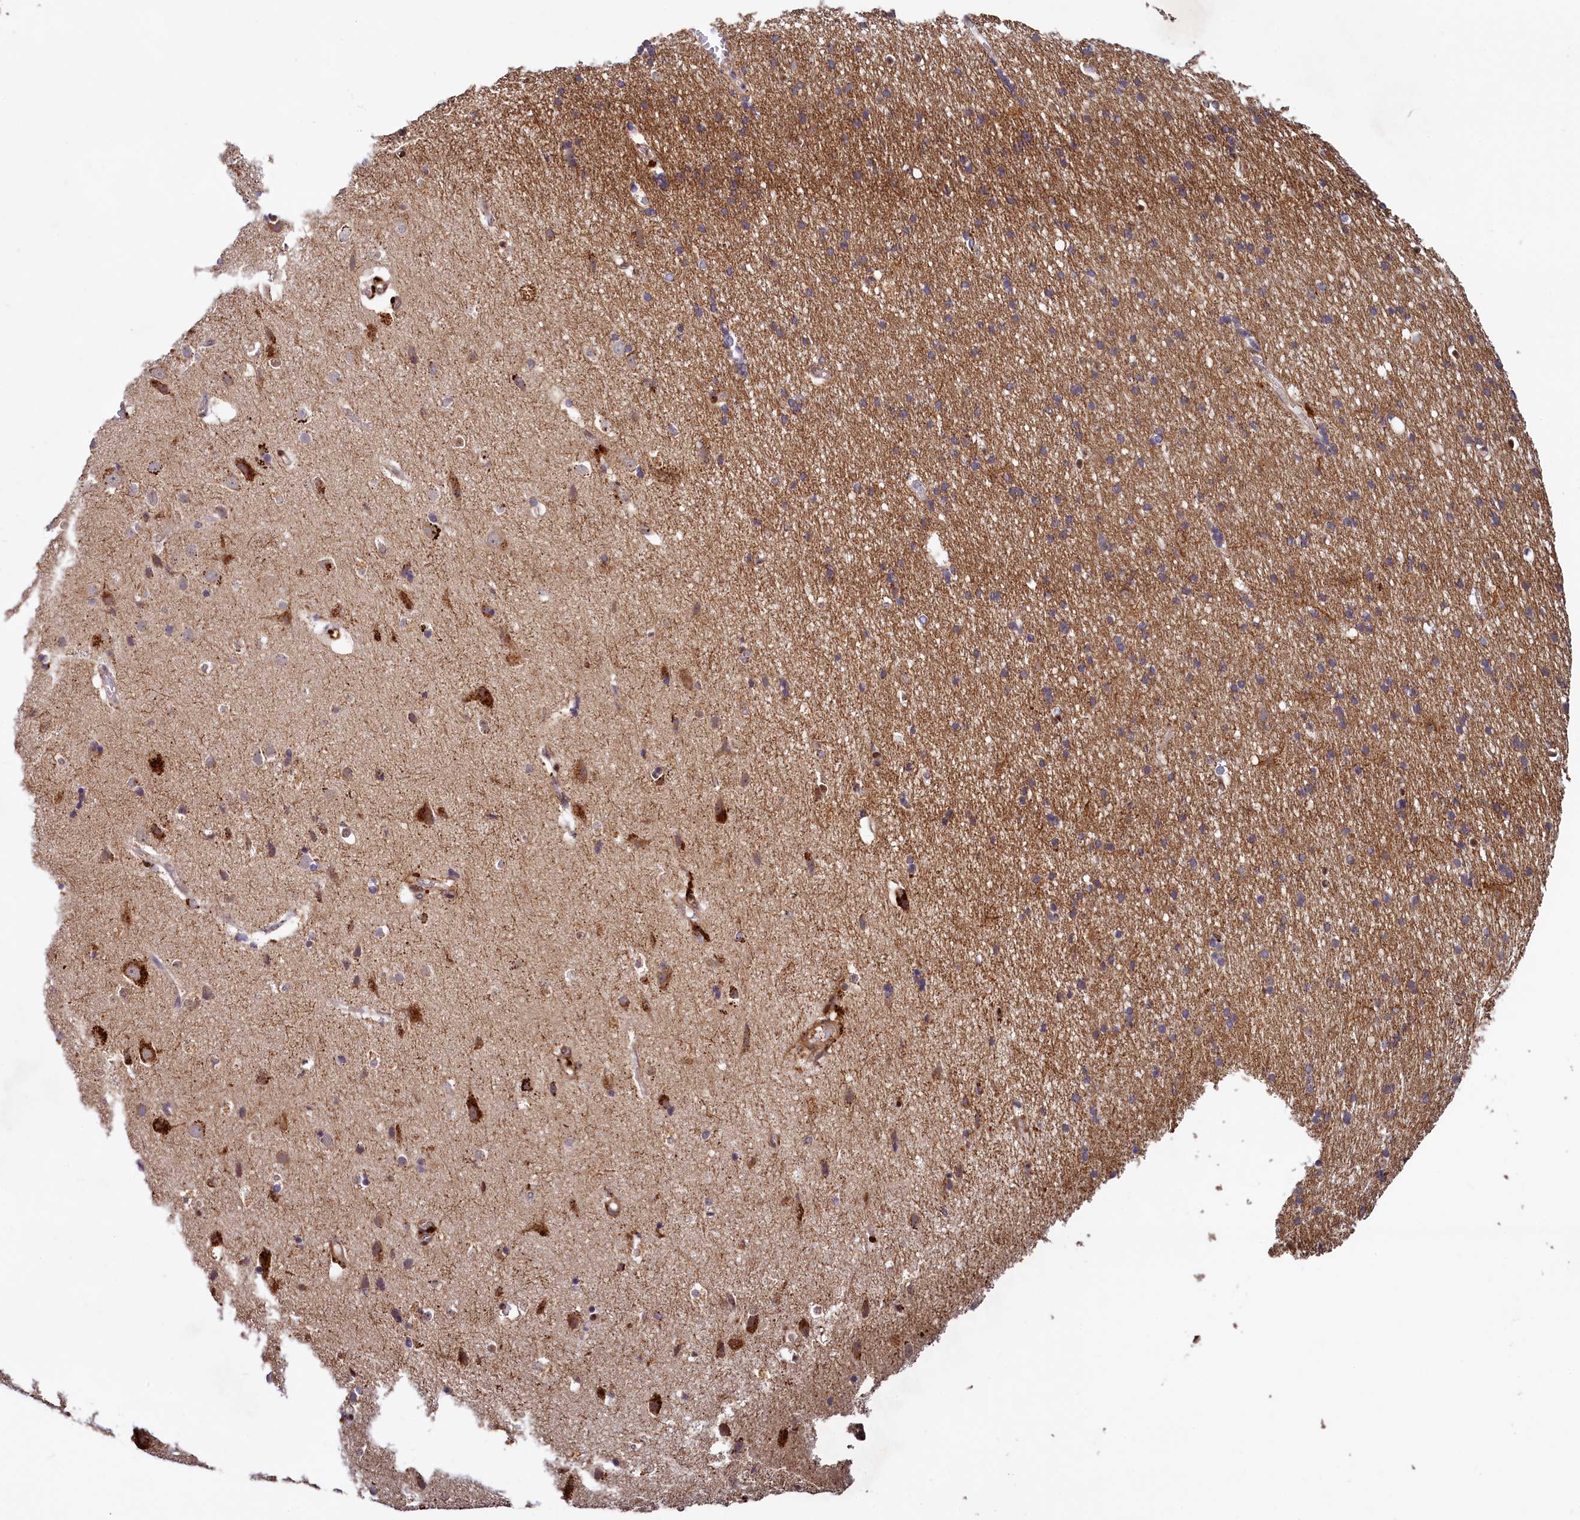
{"staining": {"intensity": "negative", "quantity": "none", "location": "none"}, "tissue": "cerebral cortex", "cell_type": "Endothelial cells", "image_type": "normal", "snomed": [{"axis": "morphology", "description": "Normal tissue, NOS"}, {"axis": "topography", "description": "Cerebral cortex"}], "caption": "An image of cerebral cortex stained for a protein reveals no brown staining in endothelial cells. The staining was performed using DAB to visualize the protein expression in brown, while the nuclei were stained in blue with hematoxylin (Magnification: 20x).", "gene": "ZNF577", "patient": {"sex": "male", "age": 54}}